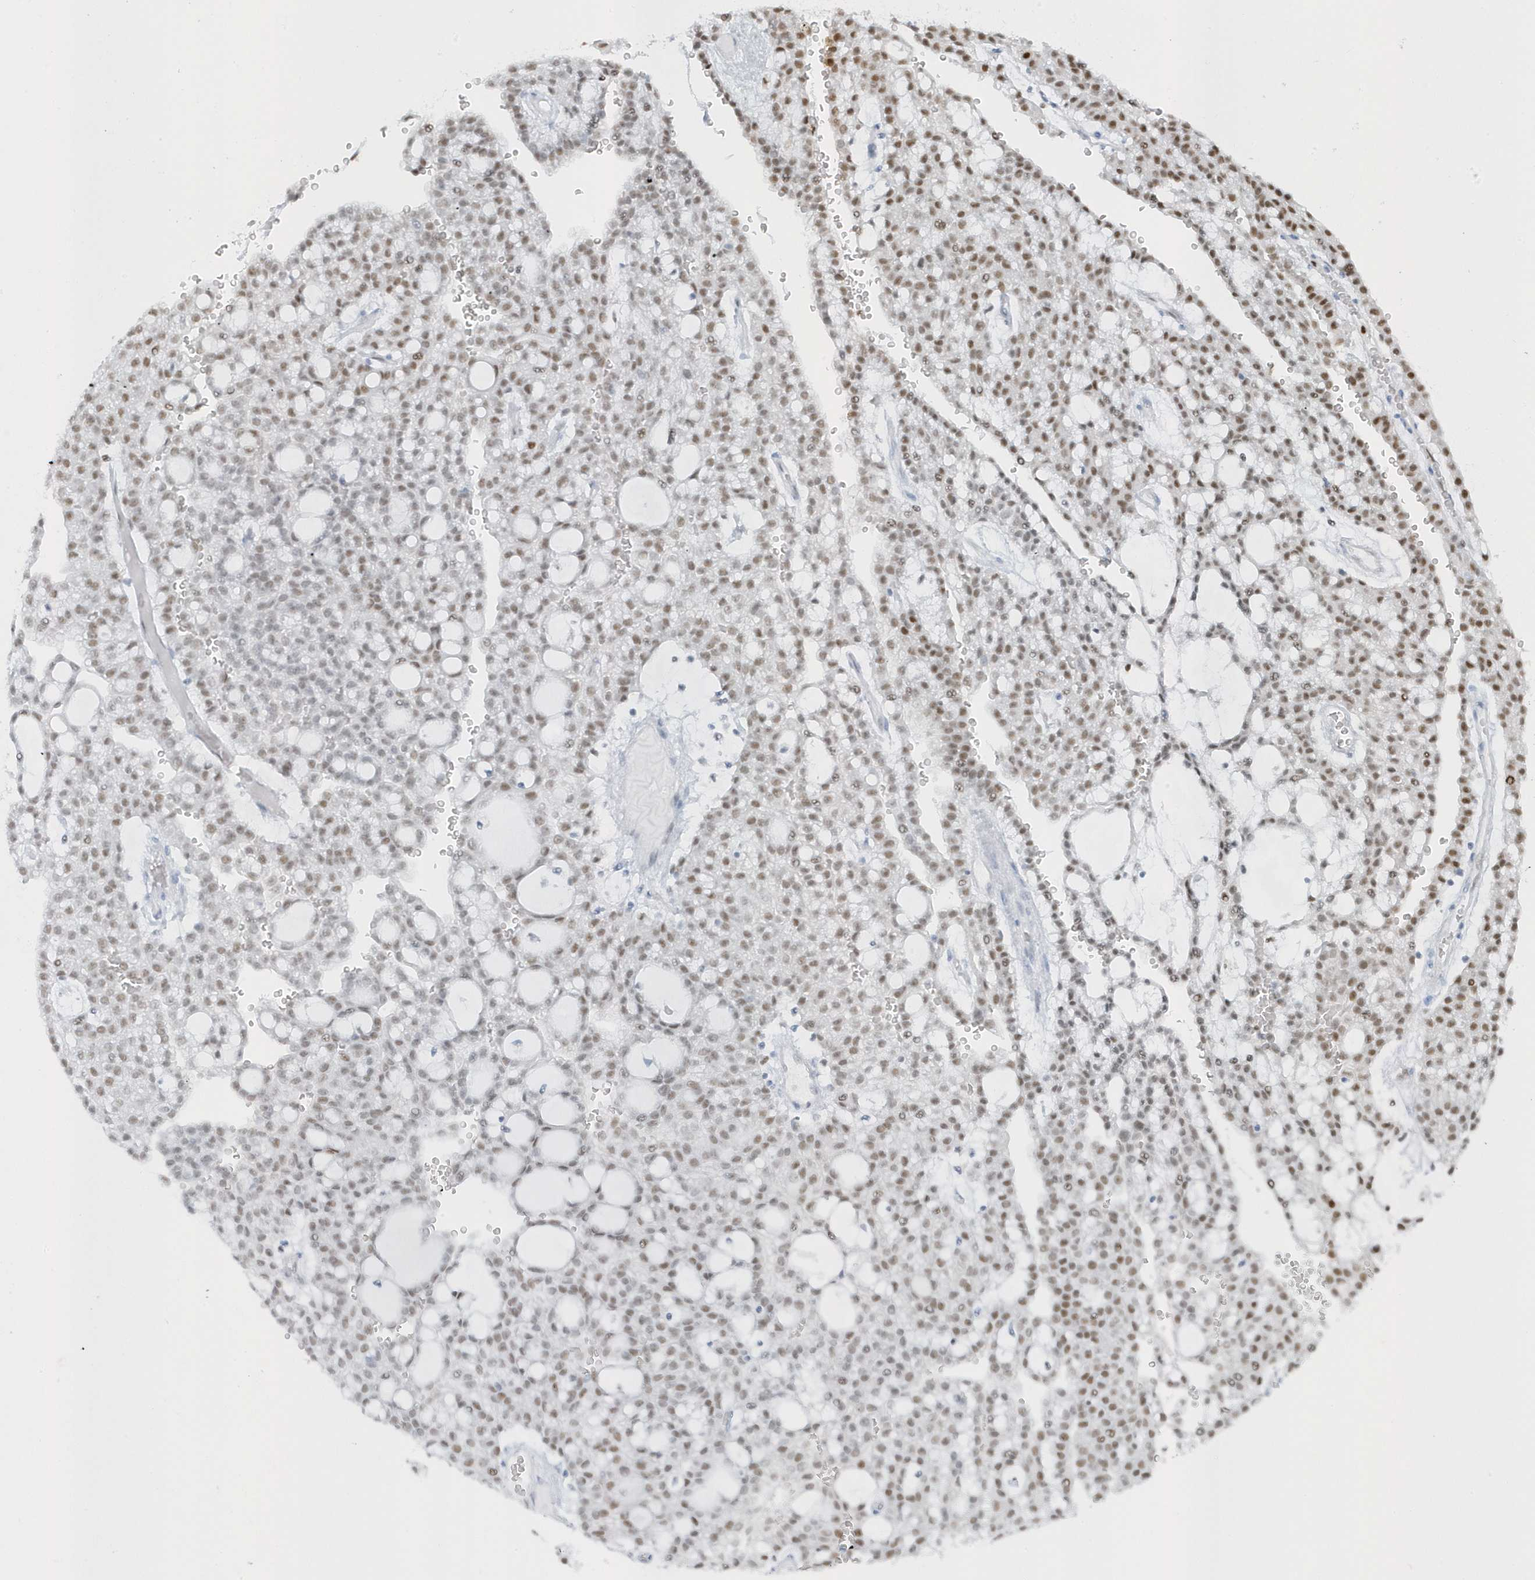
{"staining": {"intensity": "moderate", "quantity": ">75%", "location": "nuclear"}, "tissue": "renal cancer", "cell_type": "Tumor cells", "image_type": "cancer", "snomed": [{"axis": "morphology", "description": "Adenocarcinoma, NOS"}, {"axis": "topography", "description": "Kidney"}], "caption": "Renal adenocarcinoma stained for a protein demonstrates moderate nuclear positivity in tumor cells.", "gene": "SMIM34", "patient": {"sex": "male", "age": 63}}